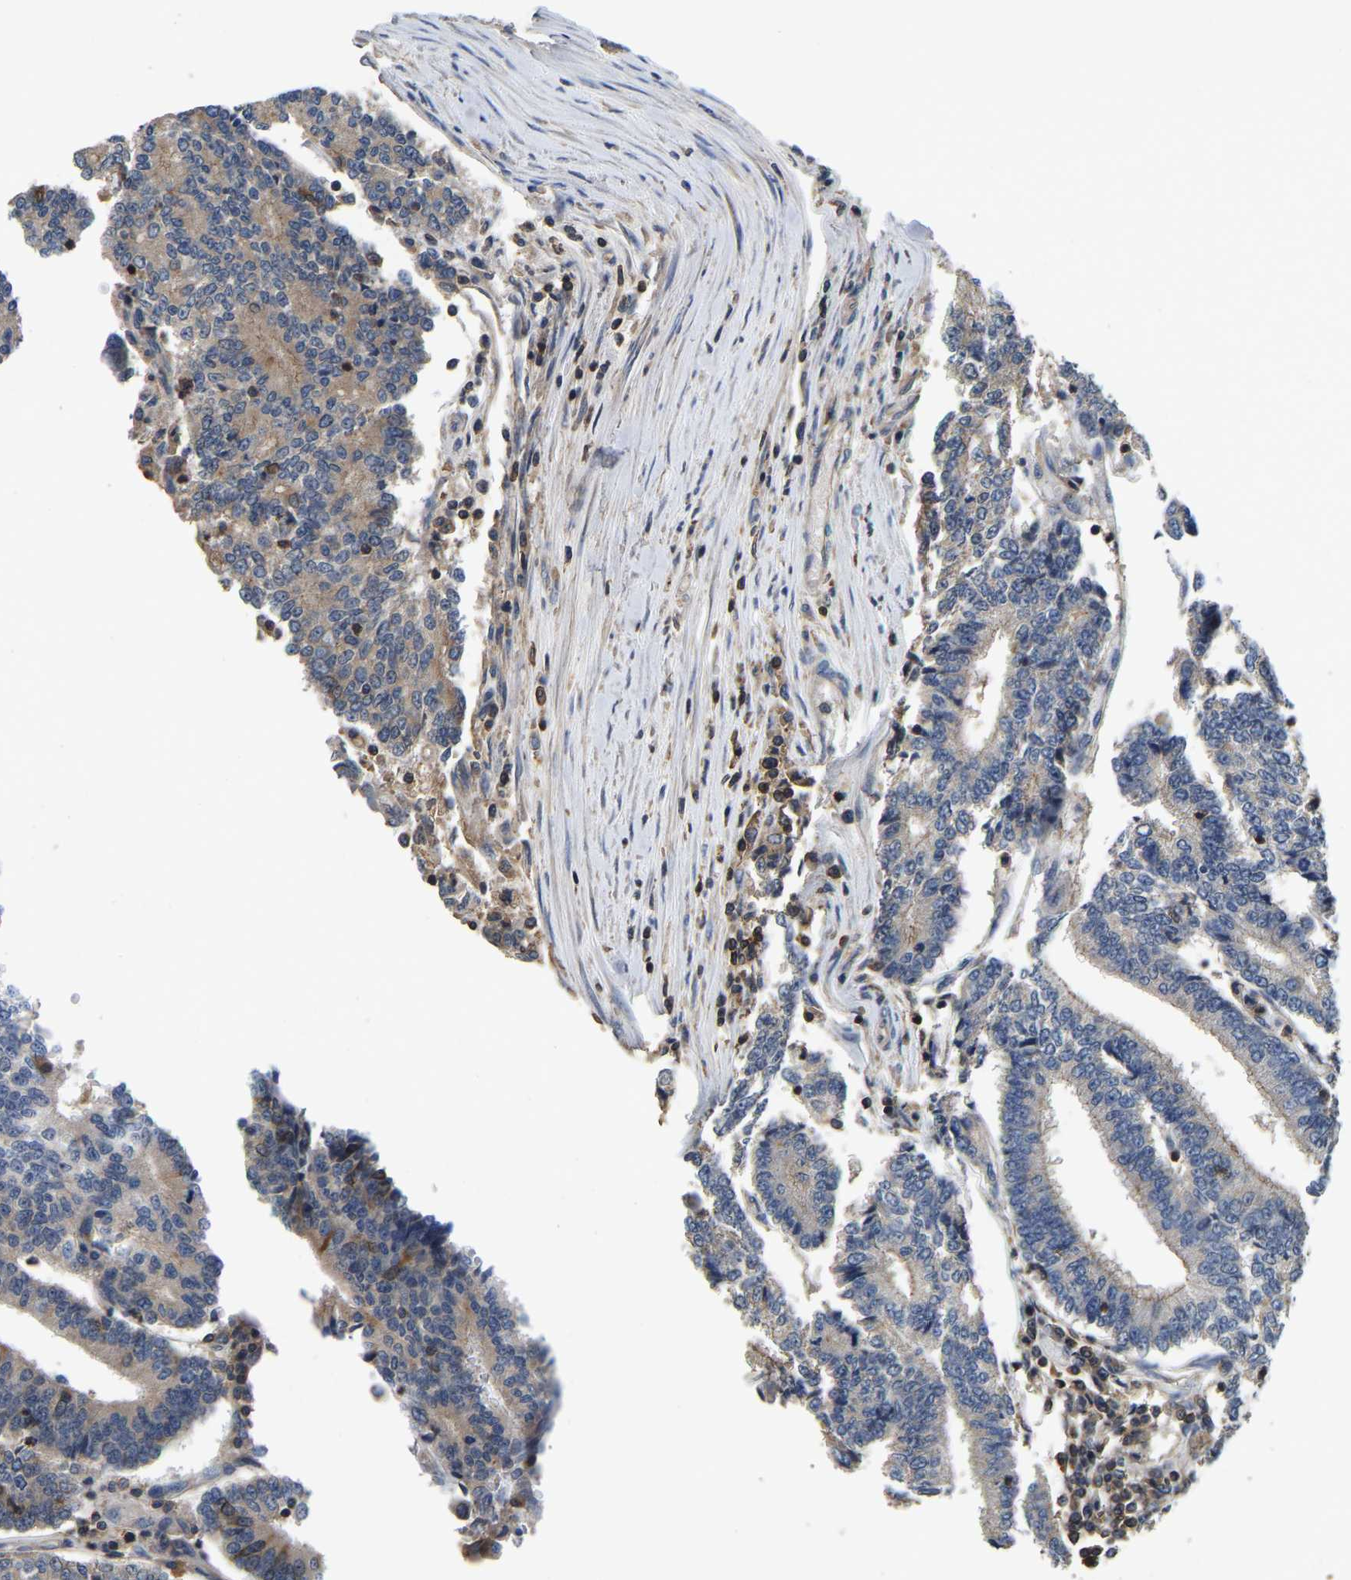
{"staining": {"intensity": "weak", "quantity": "<25%", "location": "cytoplasmic/membranous"}, "tissue": "prostate cancer", "cell_type": "Tumor cells", "image_type": "cancer", "snomed": [{"axis": "morphology", "description": "Normal tissue, NOS"}, {"axis": "morphology", "description": "Adenocarcinoma, High grade"}, {"axis": "topography", "description": "Prostate"}, {"axis": "topography", "description": "Seminal veicle"}], "caption": "DAB (3,3'-diaminobenzidine) immunohistochemical staining of human adenocarcinoma (high-grade) (prostate) shows no significant staining in tumor cells.", "gene": "SMPD2", "patient": {"sex": "male", "age": 55}}